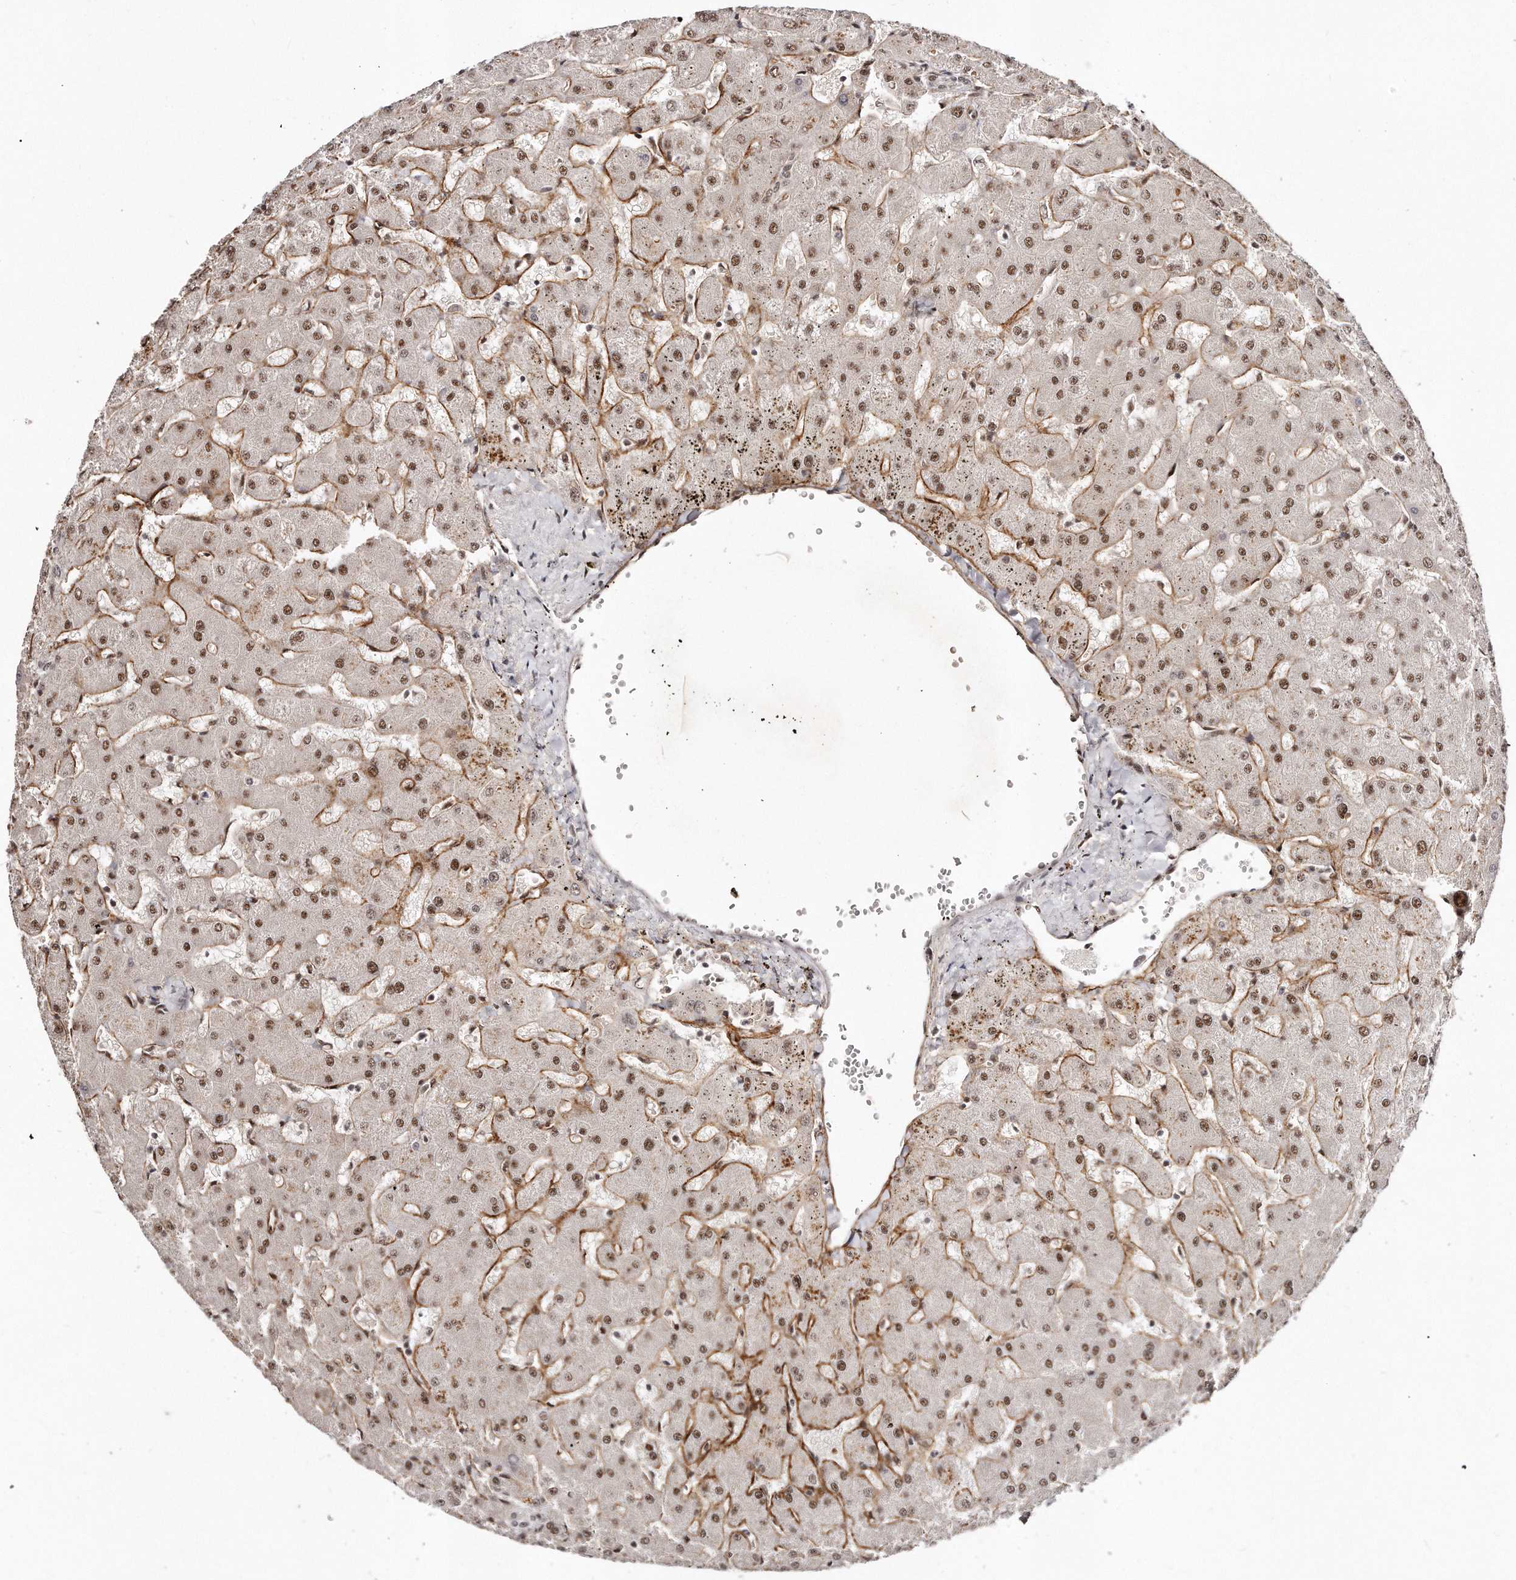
{"staining": {"intensity": "weak", "quantity": "<25%", "location": "nuclear"}, "tissue": "liver", "cell_type": "Cholangiocytes", "image_type": "normal", "snomed": [{"axis": "morphology", "description": "Normal tissue, NOS"}, {"axis": "topography", "description": "Liver"}], "caption": "Photomicrograph shows no significant protein expression in cholangiocytes of normal liver.", "gene": "SOX4", "patient": {"sex": "female", "age": 63}}